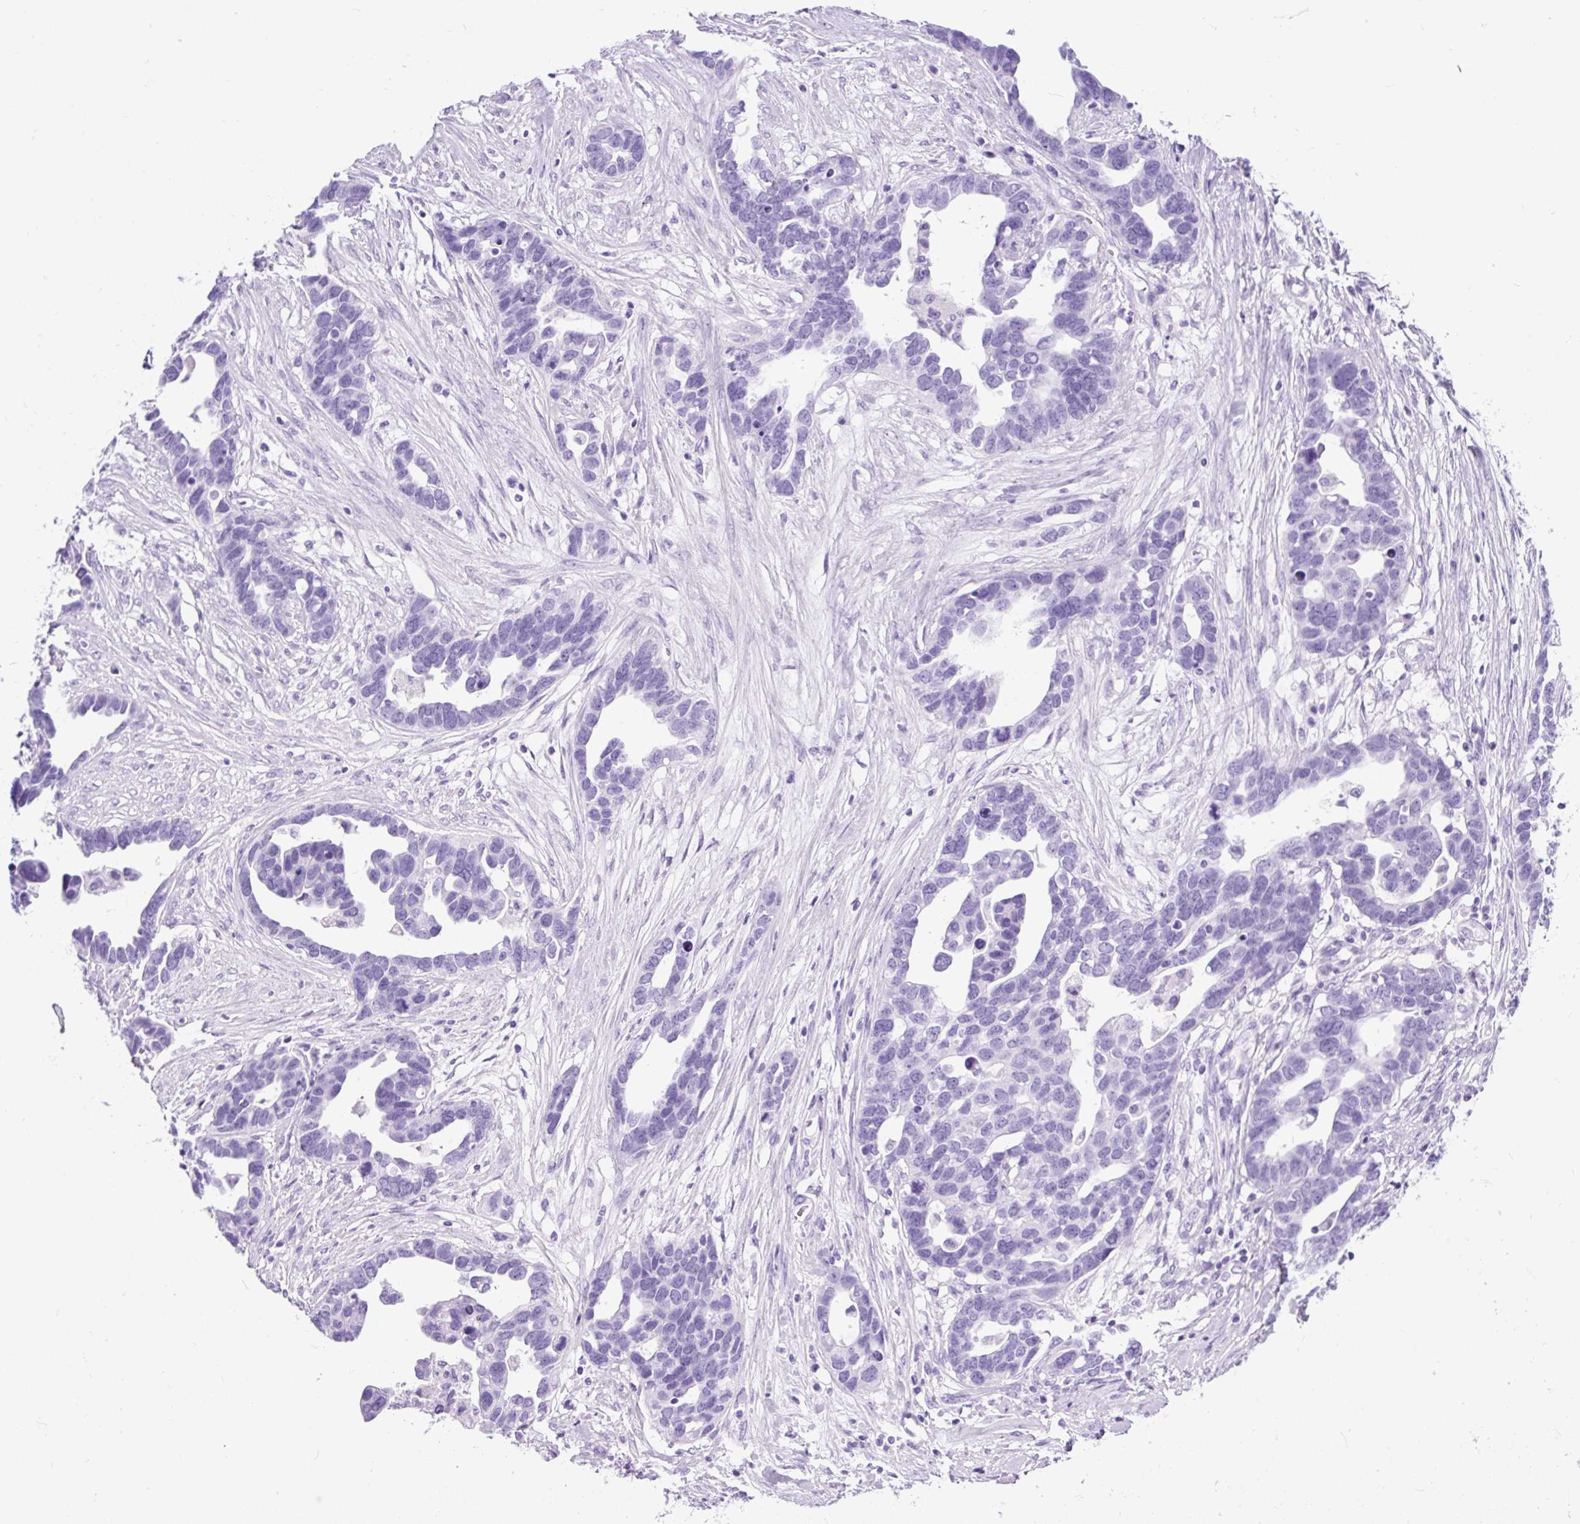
{"staining": {"intensity": "negative", "quantity": "none", "location": "none"}, "tissue": "ovarian cancer", "cell_type": "Tumor cells", "image_type": "cancer", "snomed": [{"axis": "morphology", "description": "Cystadenocarcinoma, serous, NOS"}, {"axis": "topography", "description": "Ovary"}], "caption": "The histopathology image demonstrates no significant staining in tumor cells of ovarian cancer (serous cystadenocarcinoma).", "gene": "PDIA2", "patient": {"sex": "female", "age": 54}}